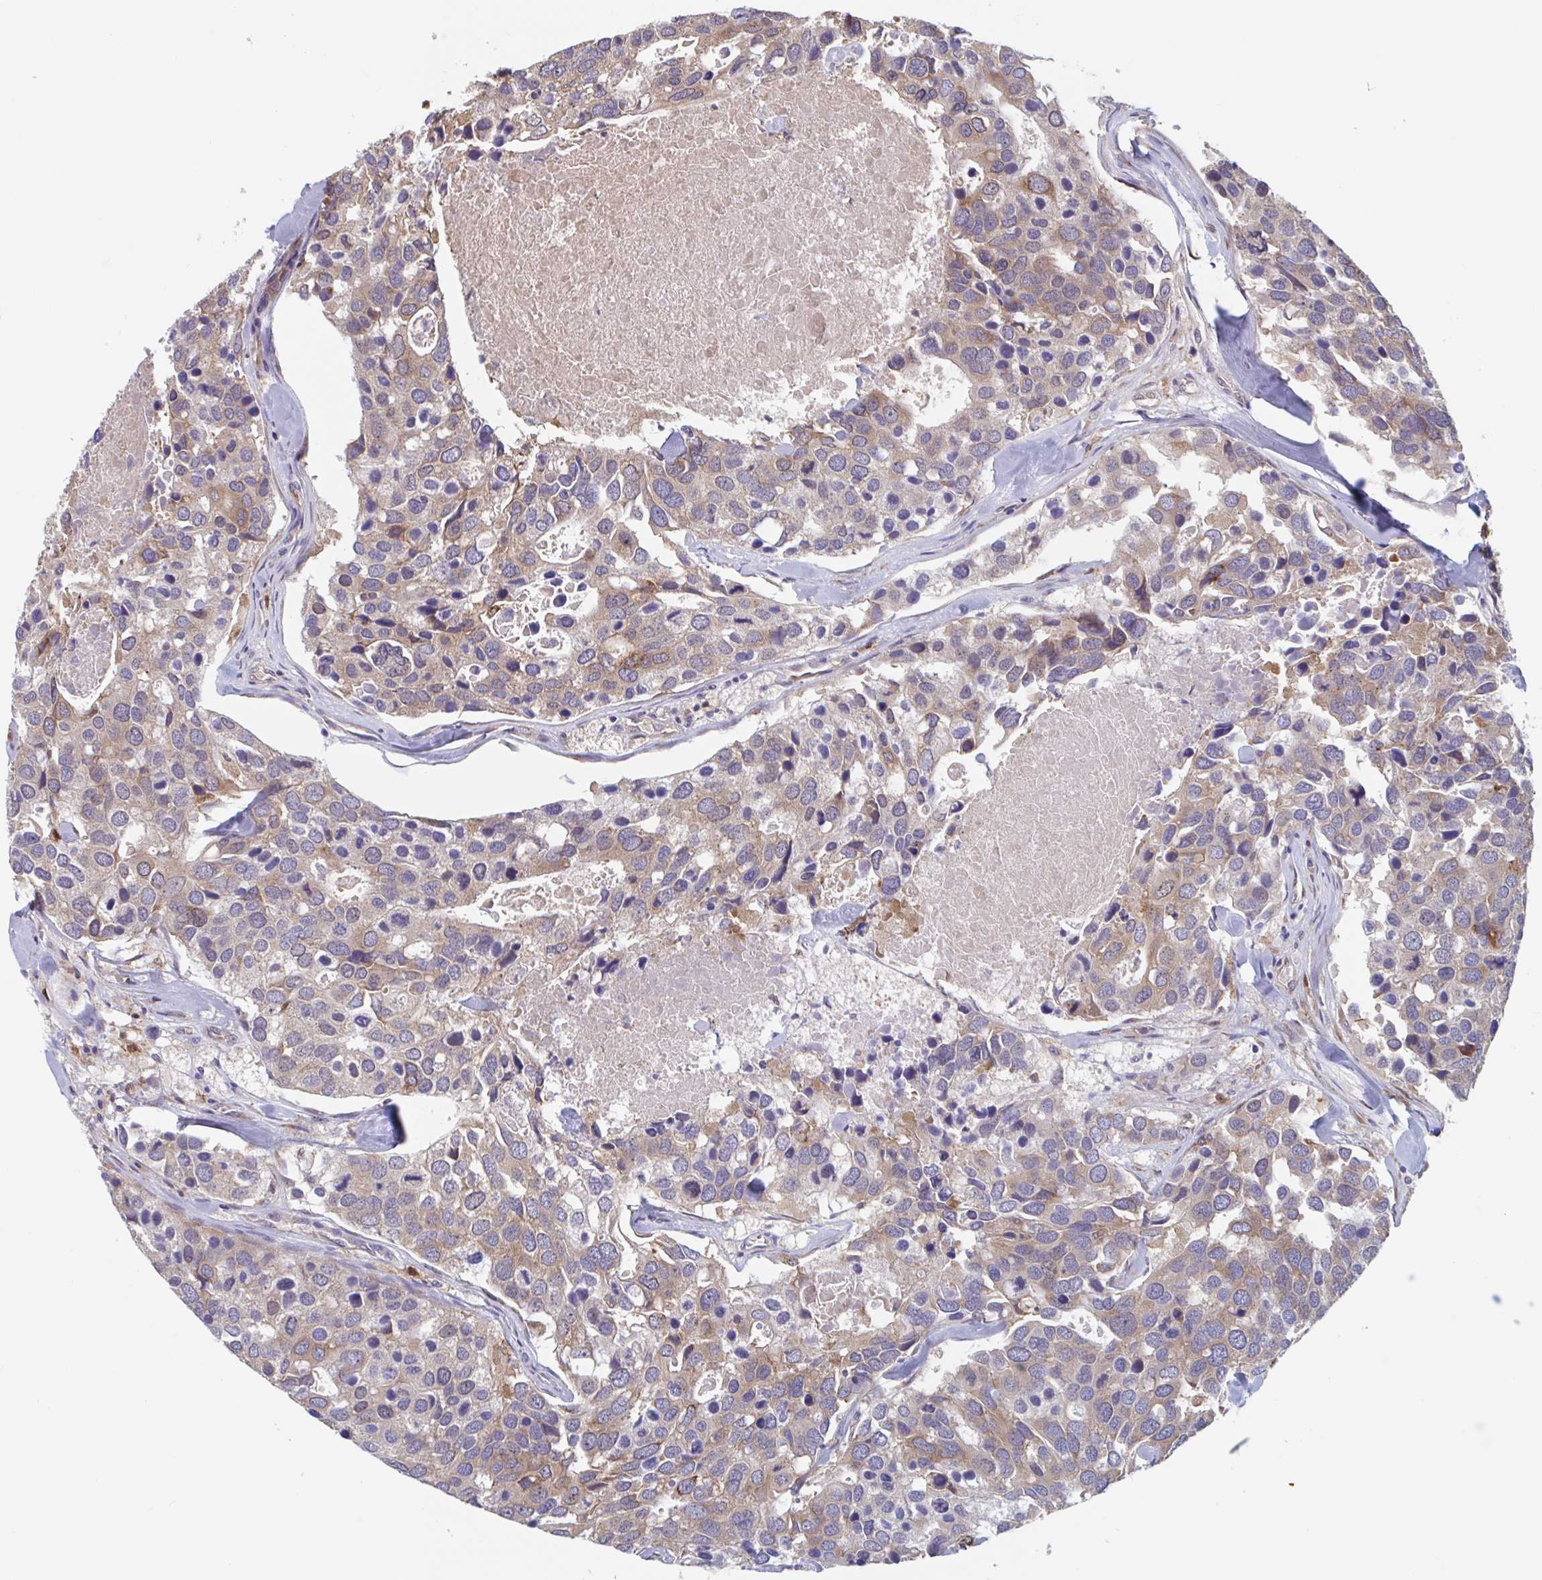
{"staining": {"intensity": "moderate", "quantity": "25%-75%", "location": "cytoplasmic/membranous"}, "tissue": "breast cancer", "cell_type": "Tumor cells", "image_type": "cancer", "snomed": [{"axis": "morphology", "description": "Duct carcinoma"}, {"axis": "topography", "description": "Breast"}], "caption": "IHC histopathology image of human breast infiltrating ductal carcinoma stained for a protein (brown), which shows medium levels of moderate cytoplasmic/membranous positivity in about 25%-75% of tumor cells.", "gene": "SNX8", "patient": {"sex": "female", "age": 83}}